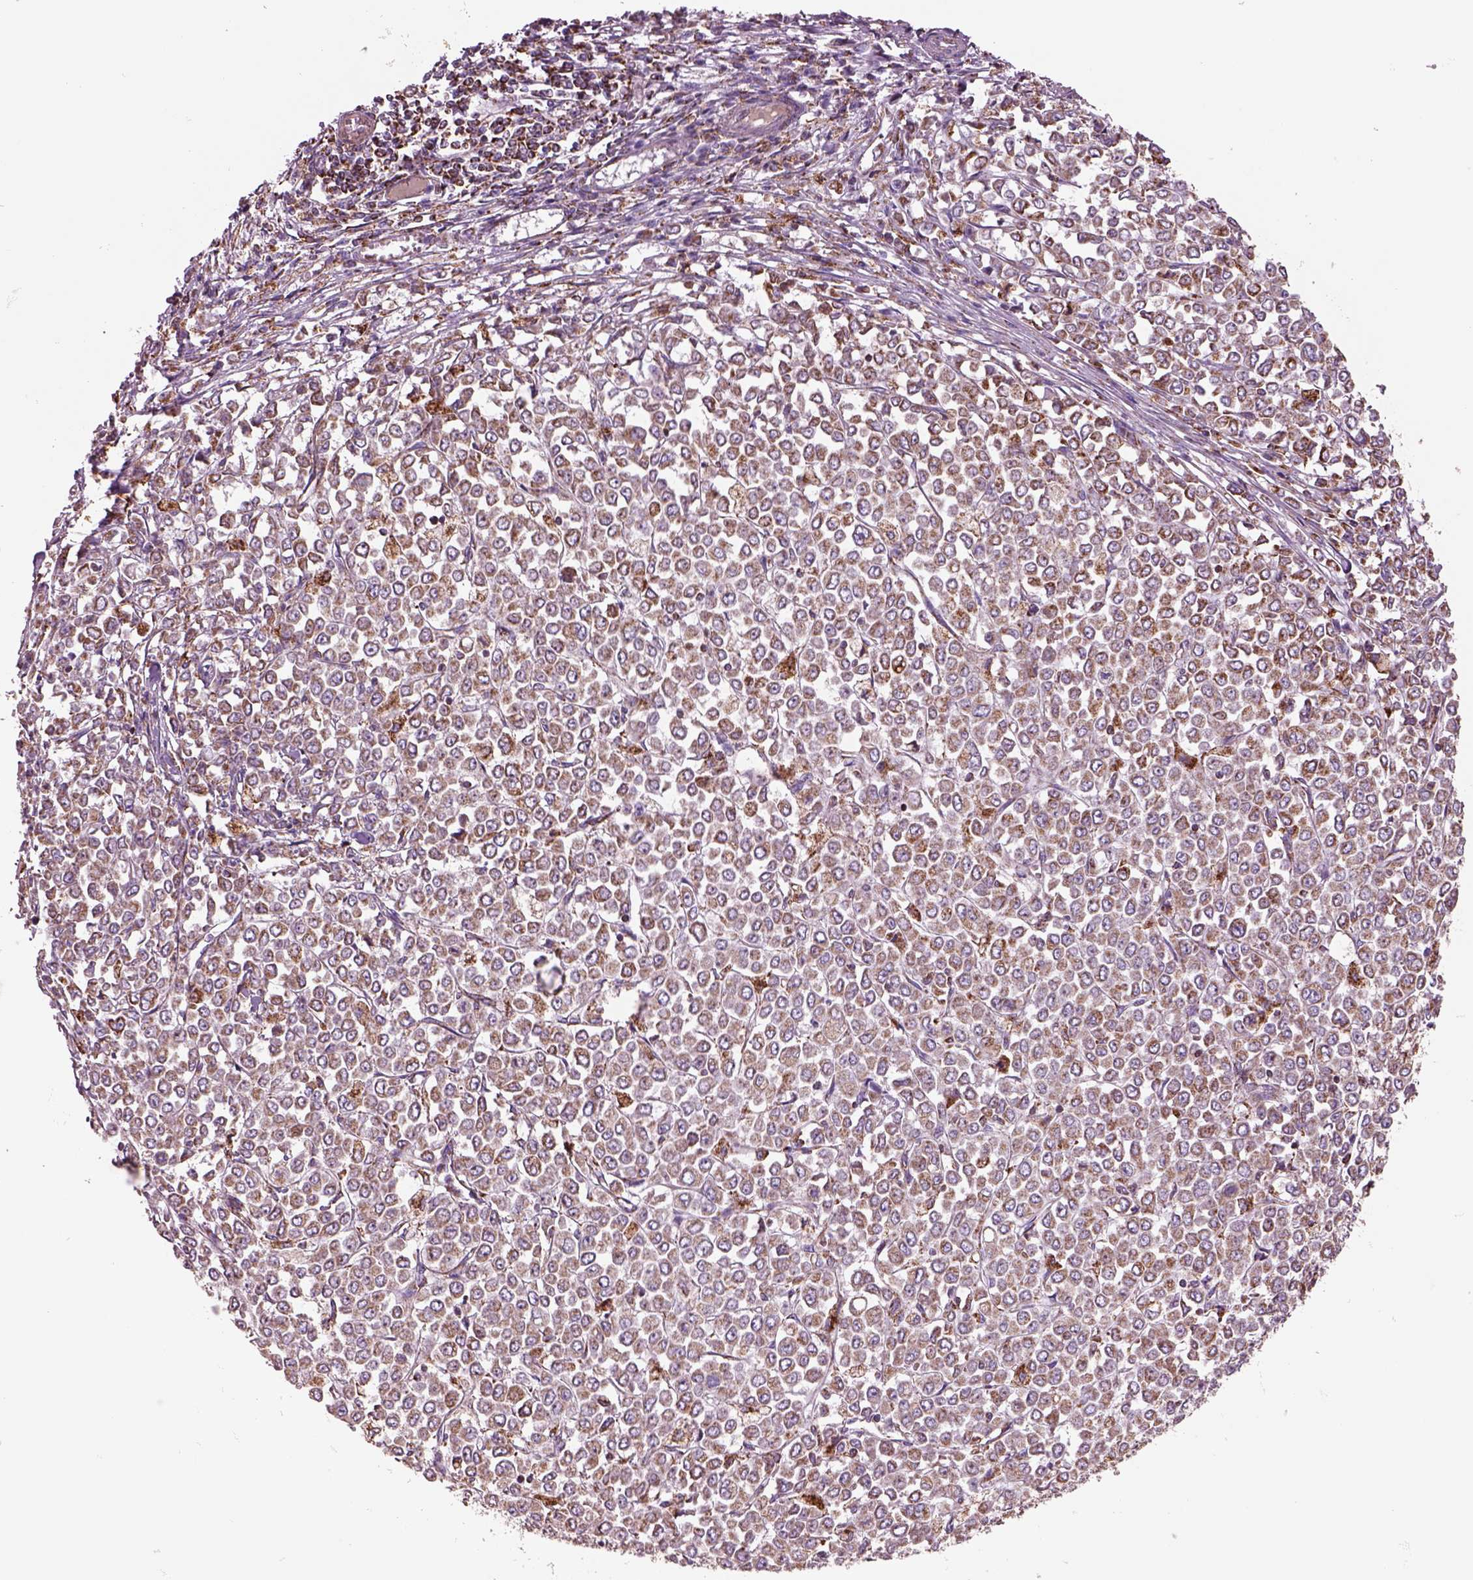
{"staining": {"intensity": "moderate", "quantity": ">75%", "location": "cytoplasmic/membranous"}, "tissue": "stomach cancer", "cell_type": "Tumor cells", "image_type": "cancer", "snomed": [{"axis": "morphology", "description": "Adenocarcinoma, NOS"}, {"axis": "topography", "description": "Stomach, upper"}], "caption": "Tumor cells exhibit moderate cytoplasmic/membranous staining in about >75% of cells in adenocarcinoma (stomach).", "gene": "SLC25A24", "patient": {"sex": "male", "age": 70}}